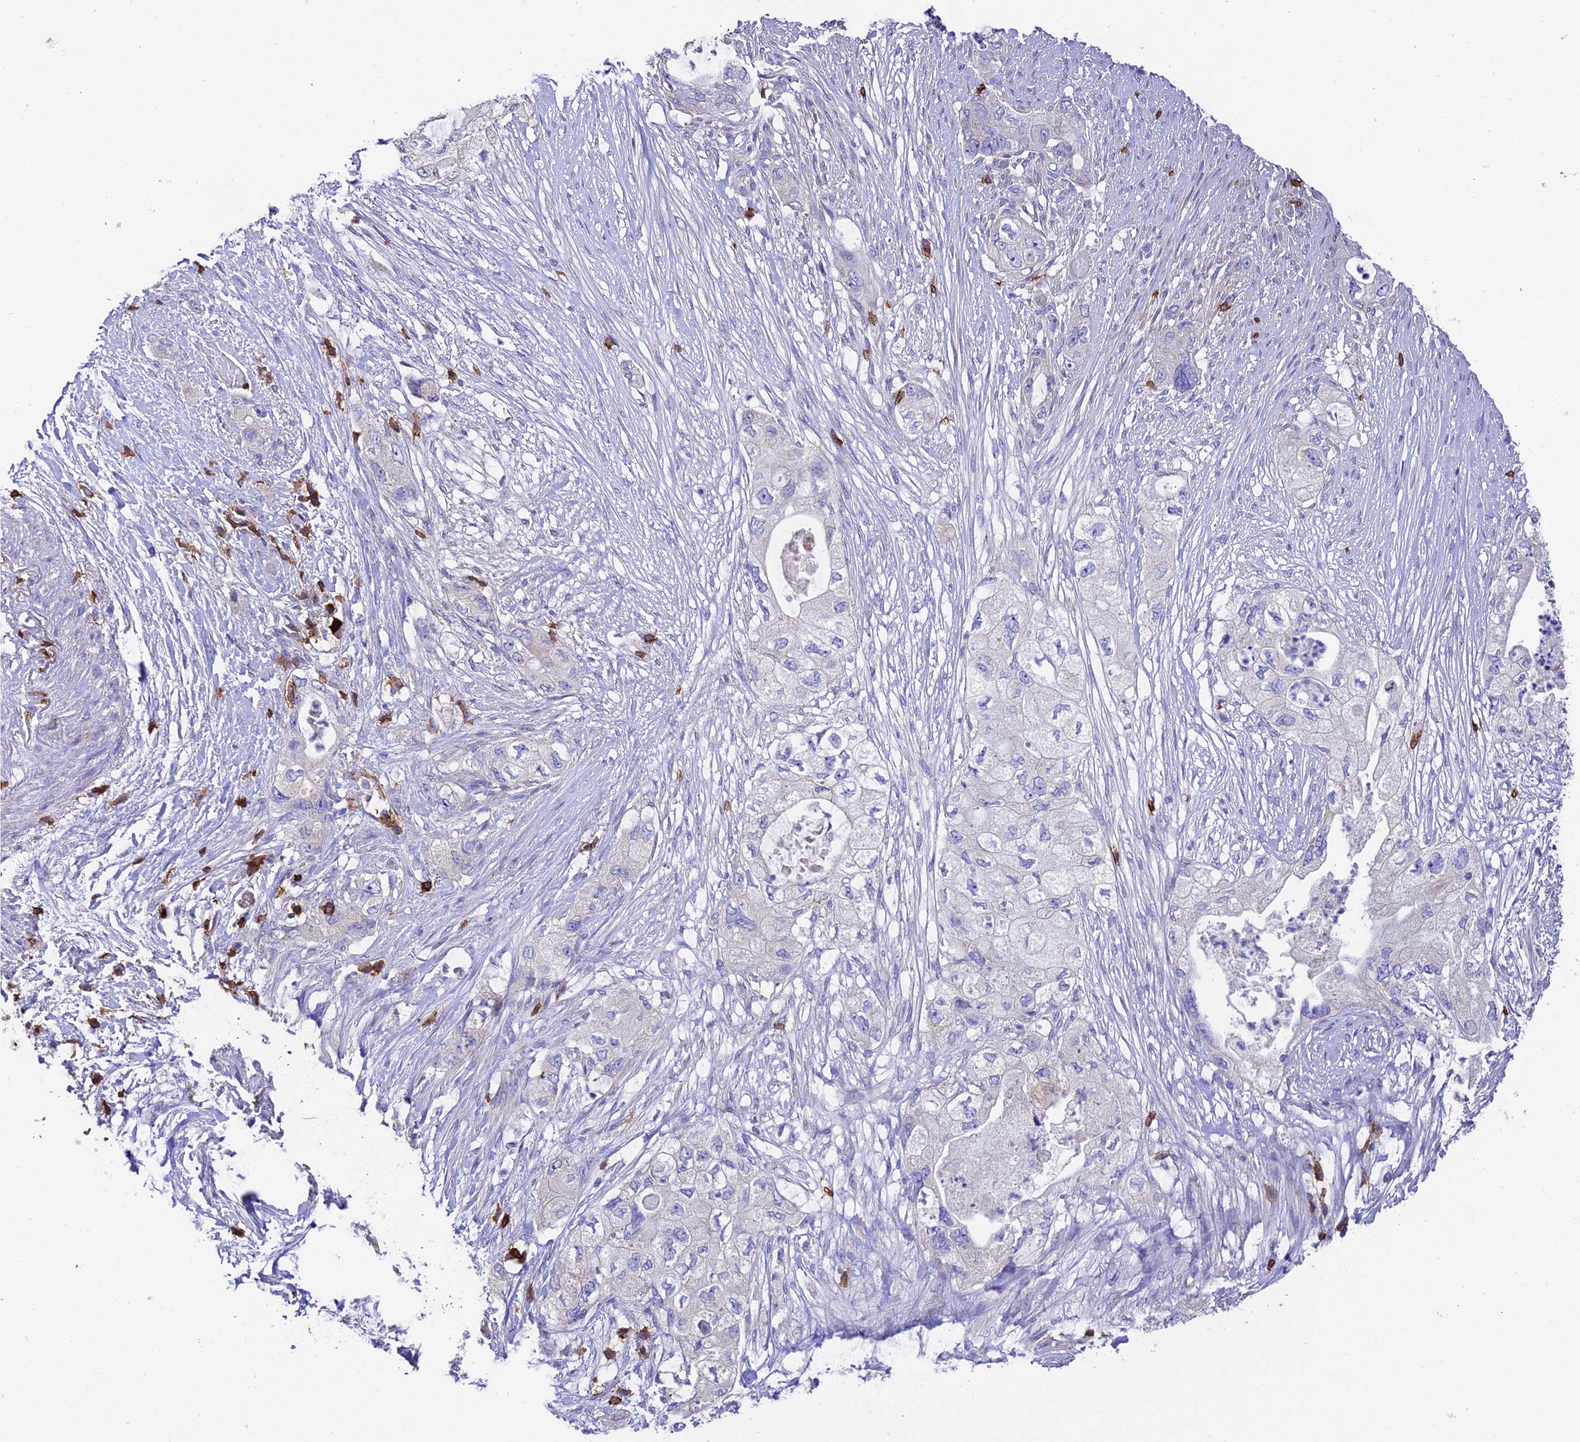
{"staining": {"intensity": "negative", "quantity": "none", "location": "none"}, "tissue": "pancreatic cancer", "cell_type": "Tumor cells", "image_type": "cancer", "snomed": [{"axis": "morphology", "description": "Adenocarcinoma, NOS"}, {"axis": "topography", "description": "Pancreas"}], "caption": "IHC photomicrograph of pancreatic cancer stained for a protein (brown), which shows no expression in tumor cells.", "gene": "PTPRCAP", "patient": {"sex": "female", "age": 73}}